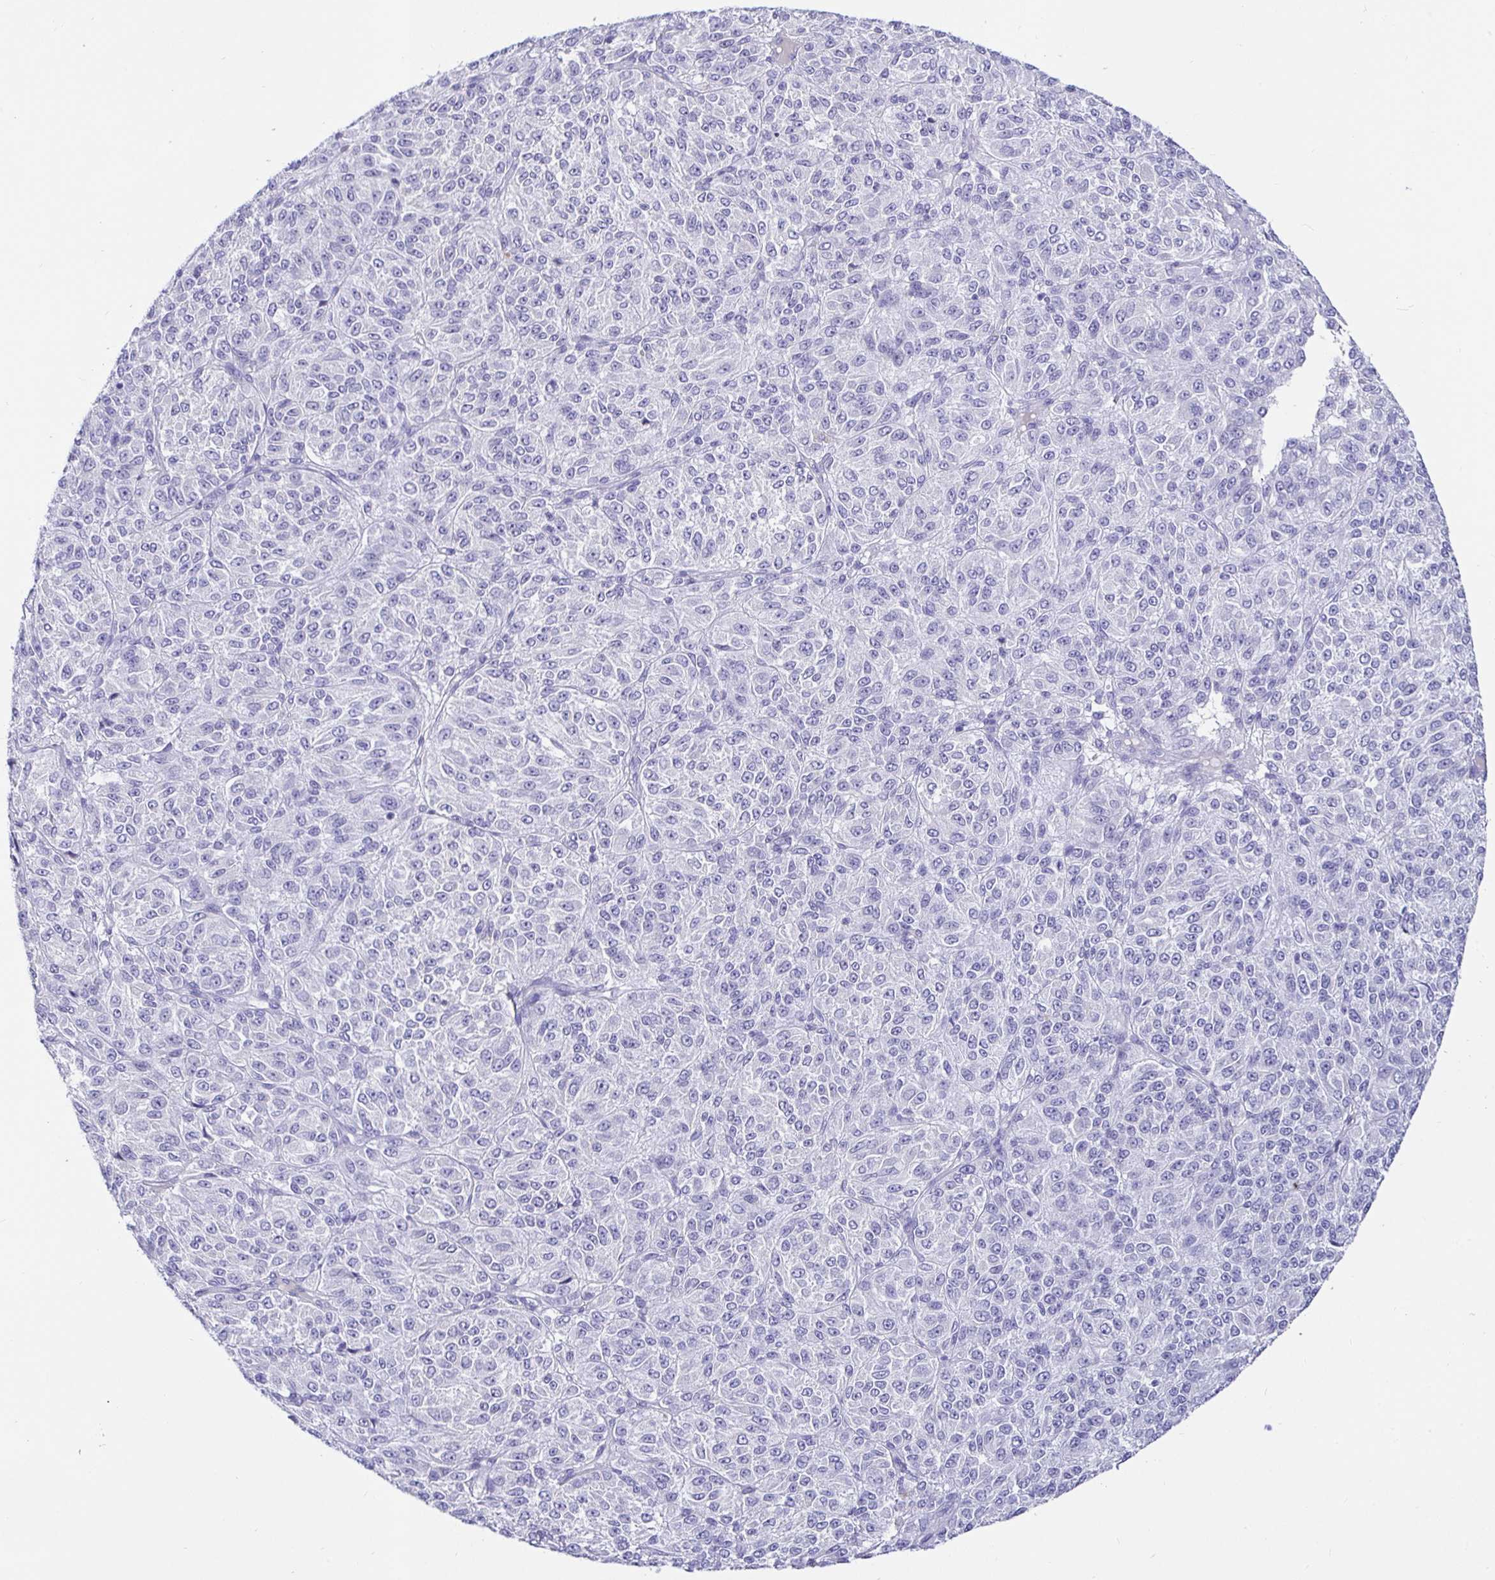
{"staining": {"intensity": "negative", "quantity": "none", "location": "none"}, "tissue": "melanoma", "cell_type": "Tumor cells", "image_type": "cancer", "snomed": [{"axis": "morphology", "description": "Malignant melanoma, Metastatic site"}, {"axis": "topography", "description": "Brain"}], "caption": "High magnification brightfield microscopy of melanoma stained with DAB (brown) and counterstained with hematoxylin (blue): tumor cells show no significant positivity.", "gene": "TPTE", "patient": {"sex": "female", "age": 56}}